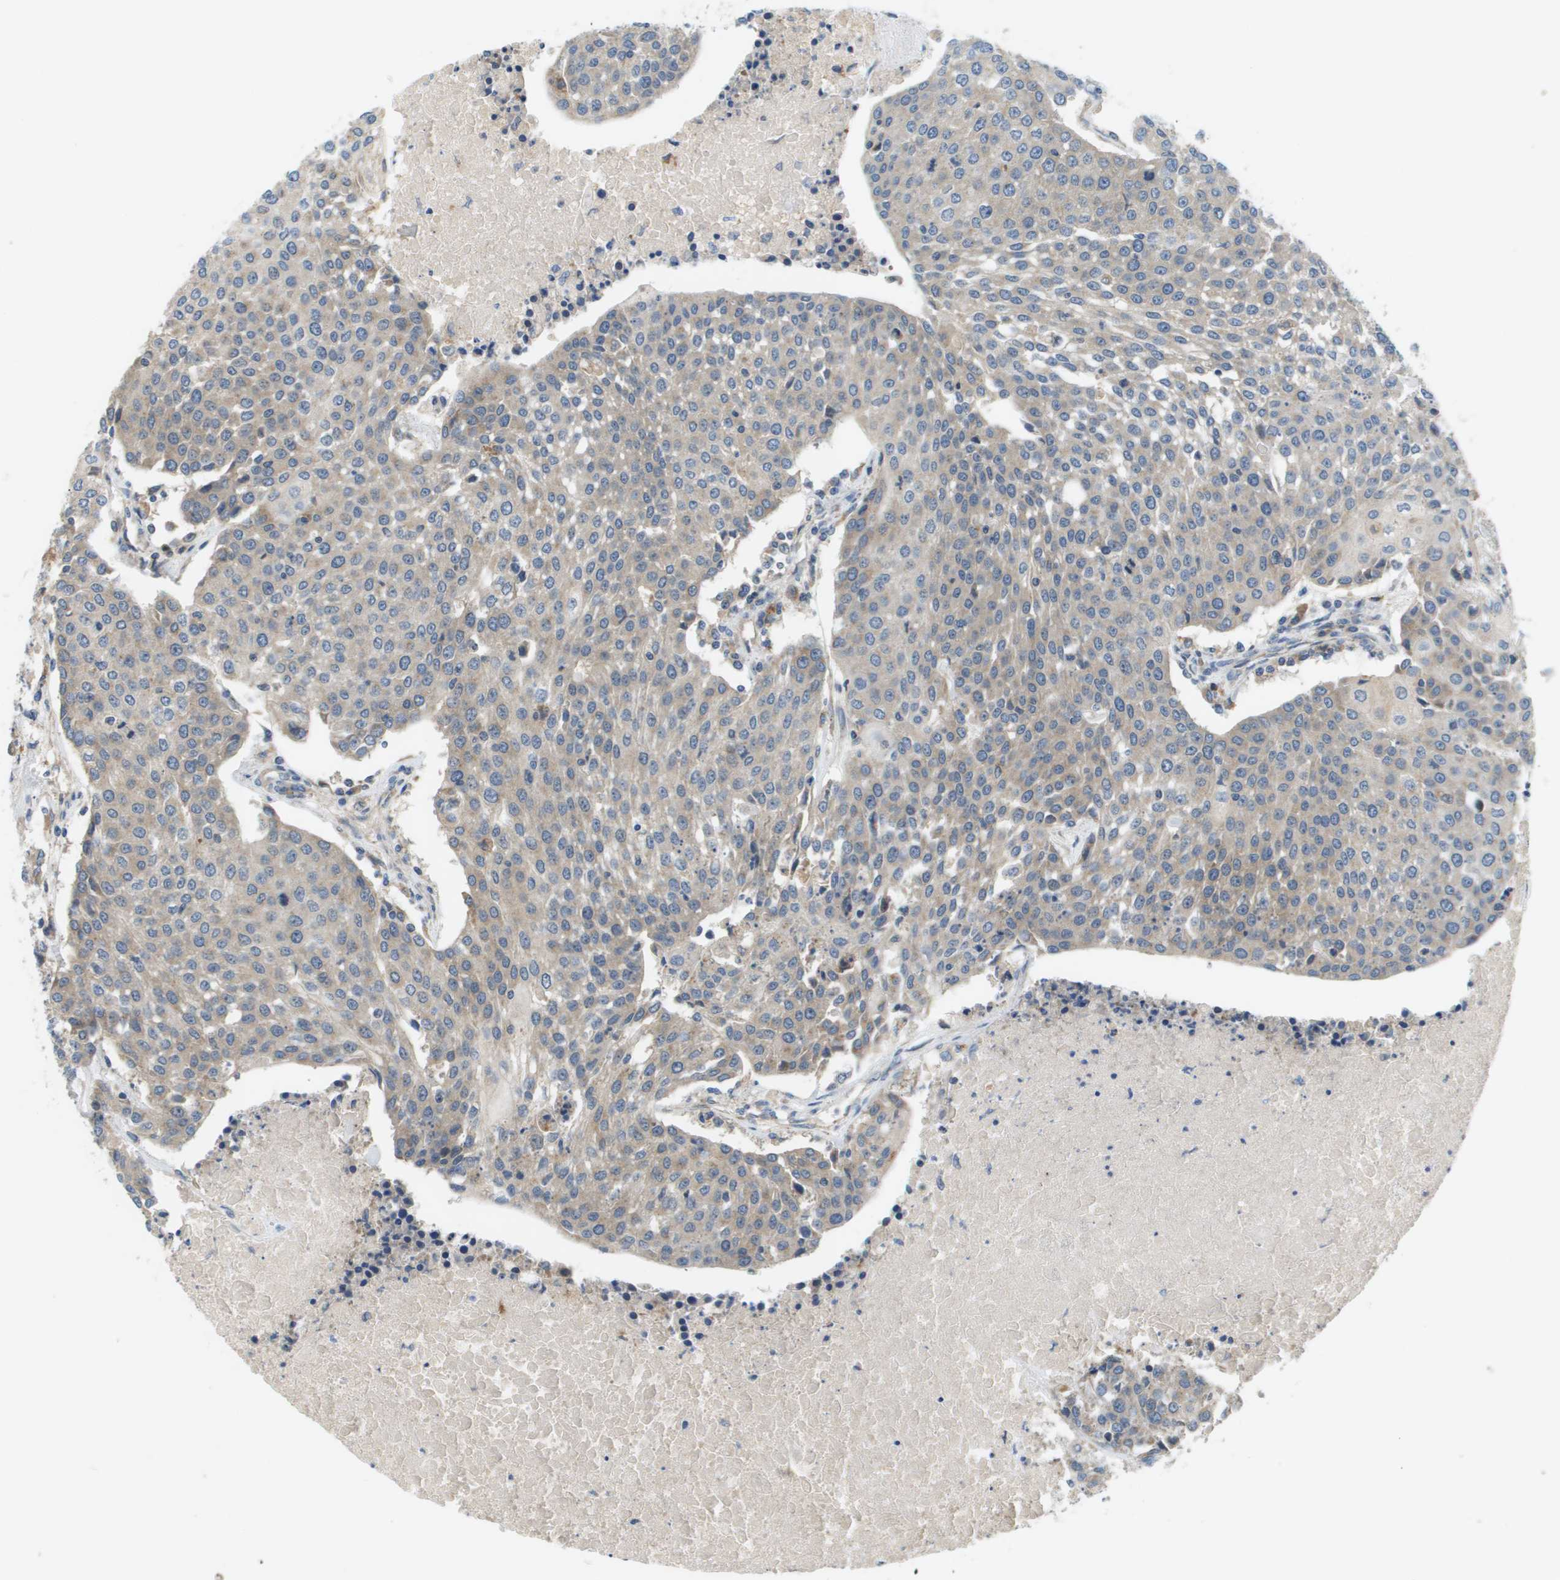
{"staining": {"intensity": "weak", "quantity": "25%-75%", "location": "cytoplasmic/membranous"}, "tissue": "urothelial cancer", "cell_type": "Tumor cells", "image_type": "cancer", "snomed": [{"axis": "morphology", "description": "Urothelial carcinoma, High grade"}, {"axis": "topography", "description": "Urinary bladder"}], "caption": "DAB immunohistochemical staining of human urothelial carcinoma (high-grade) displays weak cytoplasmic/membranous protein staining in approximately 25%-75% of tumor cells.", "gene": "SLC25A20", "patient": {"sex": "female", "age": 85}}